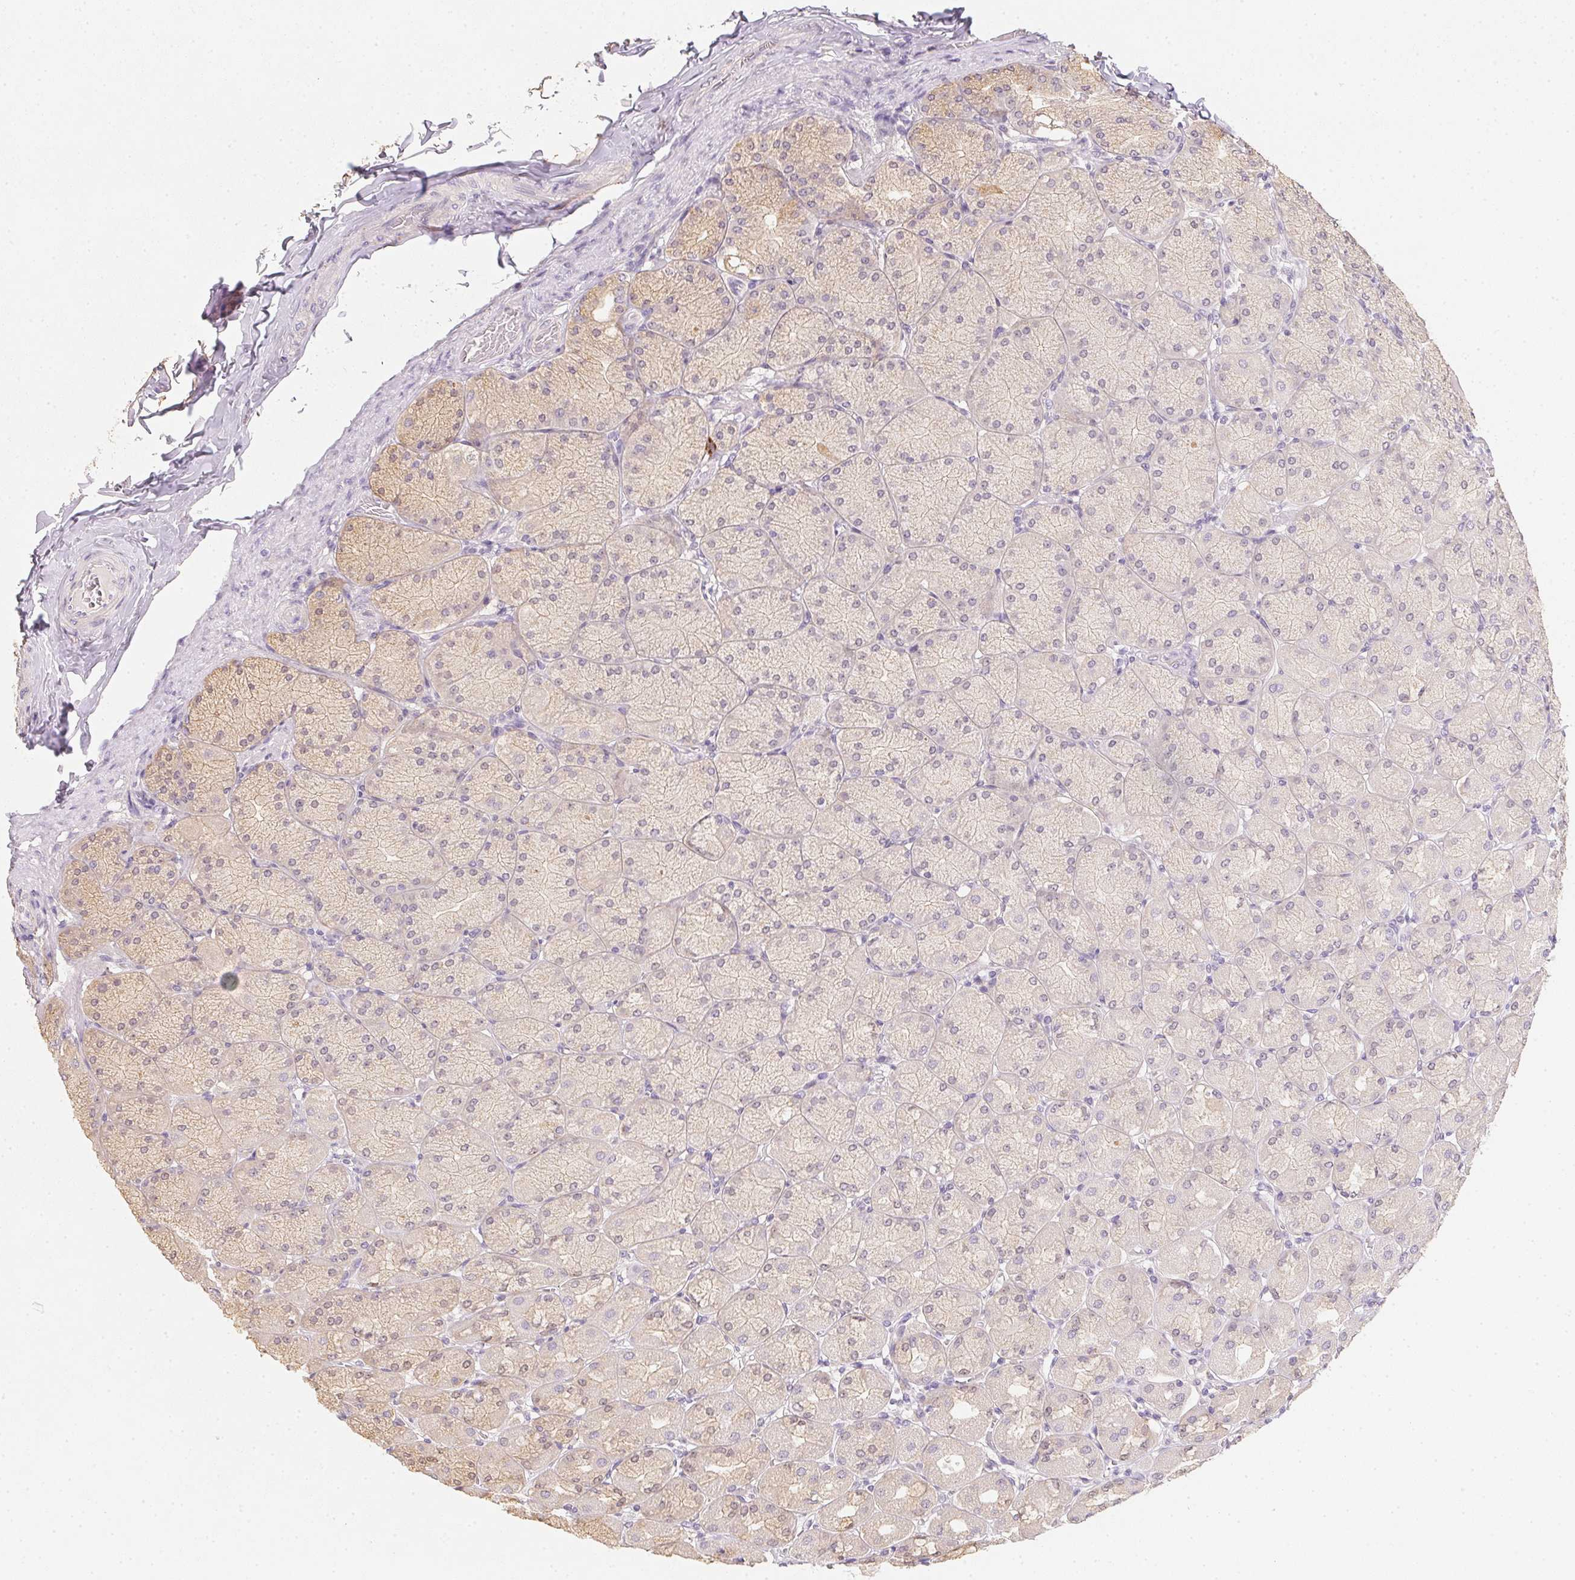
{"staining": {"intensity": "weak", "quantity": "25%-75%", "location": "cytoplasmic/membranous,nuclear"}, "tissue": "stomach", "cell_type": "Glandular cells", "image_type": "normal", "snomed": [{"axis": "morphology", "description": "Normal tissue, NOS"}, {"axis": "topography", "description": "Stomach, upper"}], "caption": "This is an image of immunohistochemistry (IHC) staining of normal stomach, which shows weak positivity in the cytoplasmic/membranous,nuclear of glandular cells.", "gene": "ZBBX", "patient": {"sex": "female", "age": 56}}